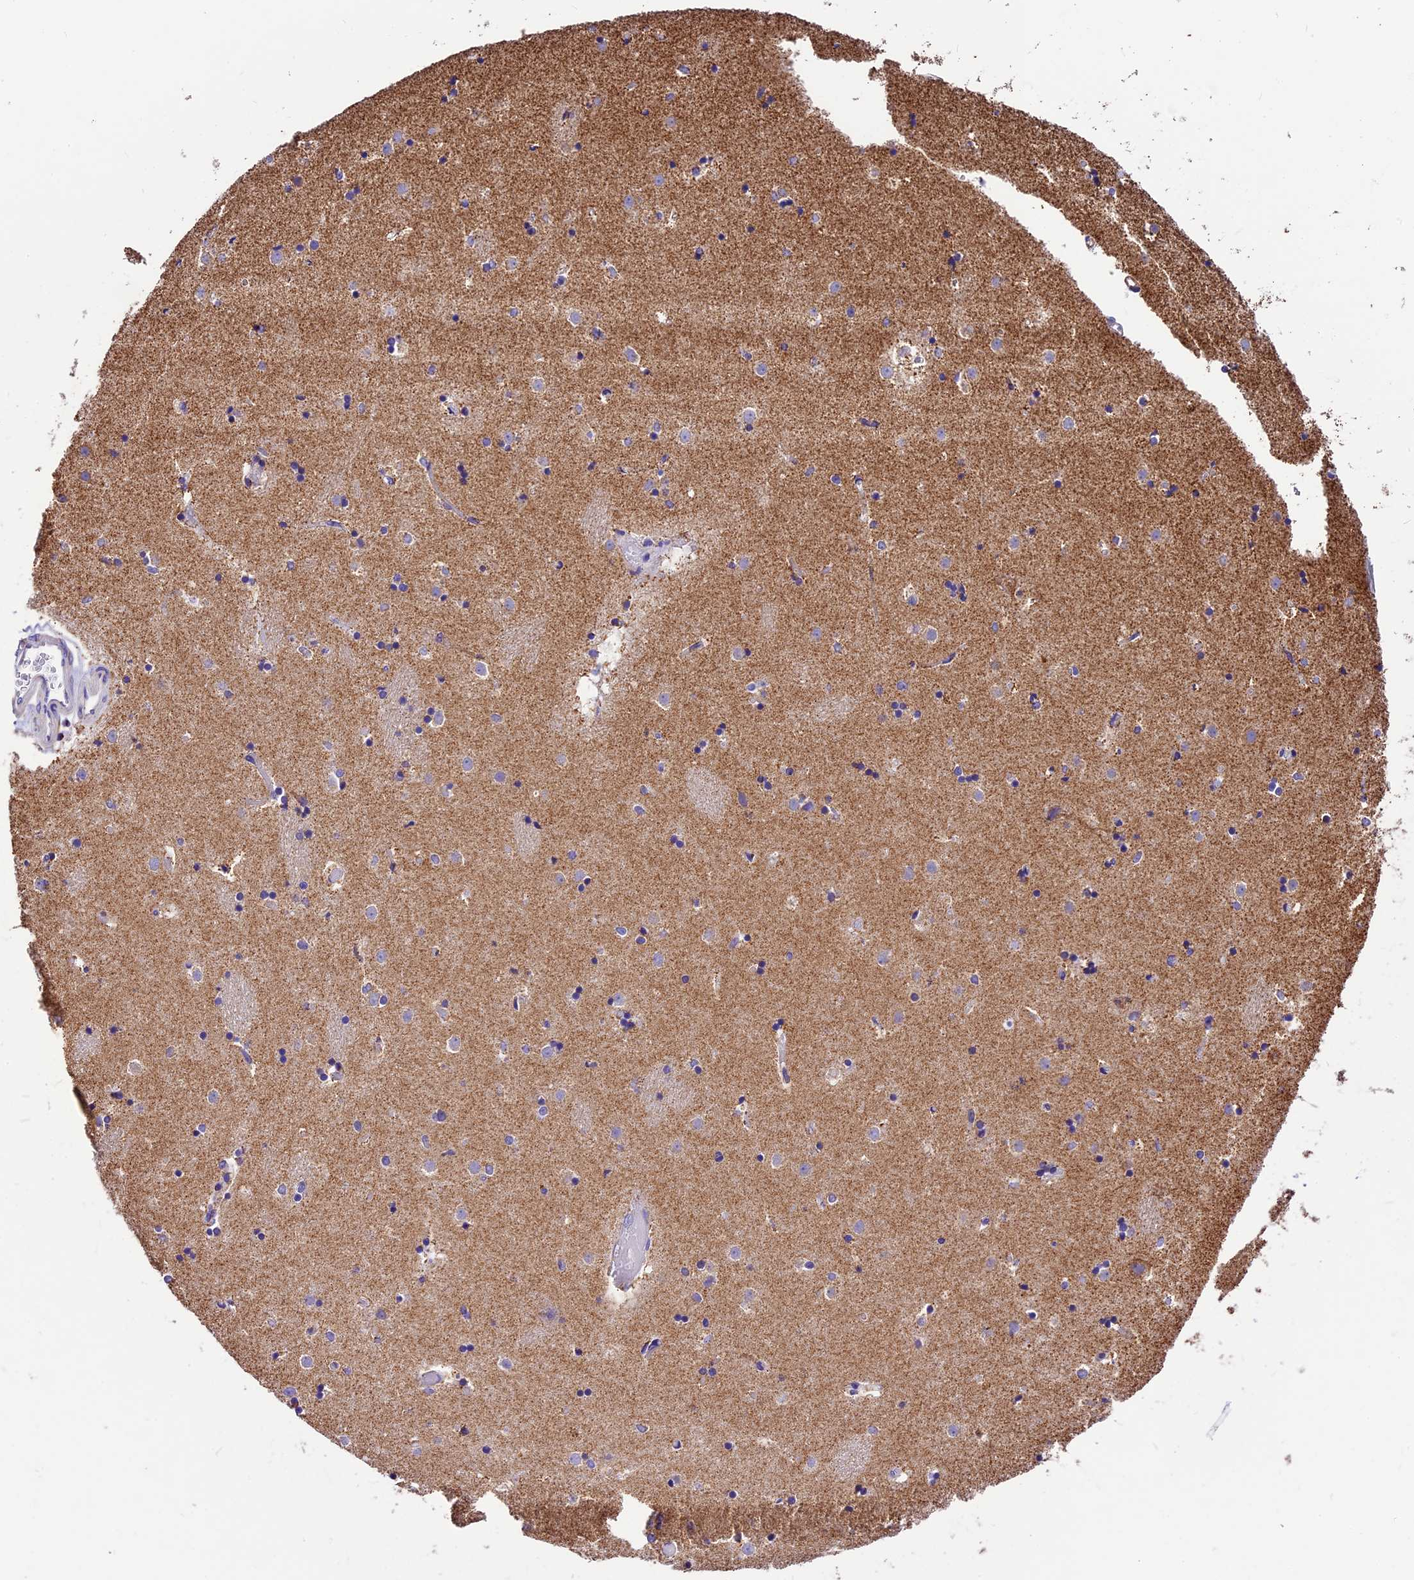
{"staining": {"intensity": "weak", "quantity": "<25%", "location": "cytoplasmic/membranous"}, "tissue": "caudate", "cell_type": "Glial cells", "image_type": "normal", "snomed": [{"axis": "morphology", "description": "Normal tissue, NOS"}, {"axis": "topography", "description": "Lateral ventricle wall"}], "caption": "This histopathology image is of unremarkable caudate stained with immunohistochemistry to label a protein in brown with the nuclei are counter-stained blue. There is no staining in glial cells. (DAB (3,3'-diaminobenzidine) immunohistochemistry (IHC), high magnification).", "gene": "DCAF5", "patient": {"sex": "female", "age": 52}}